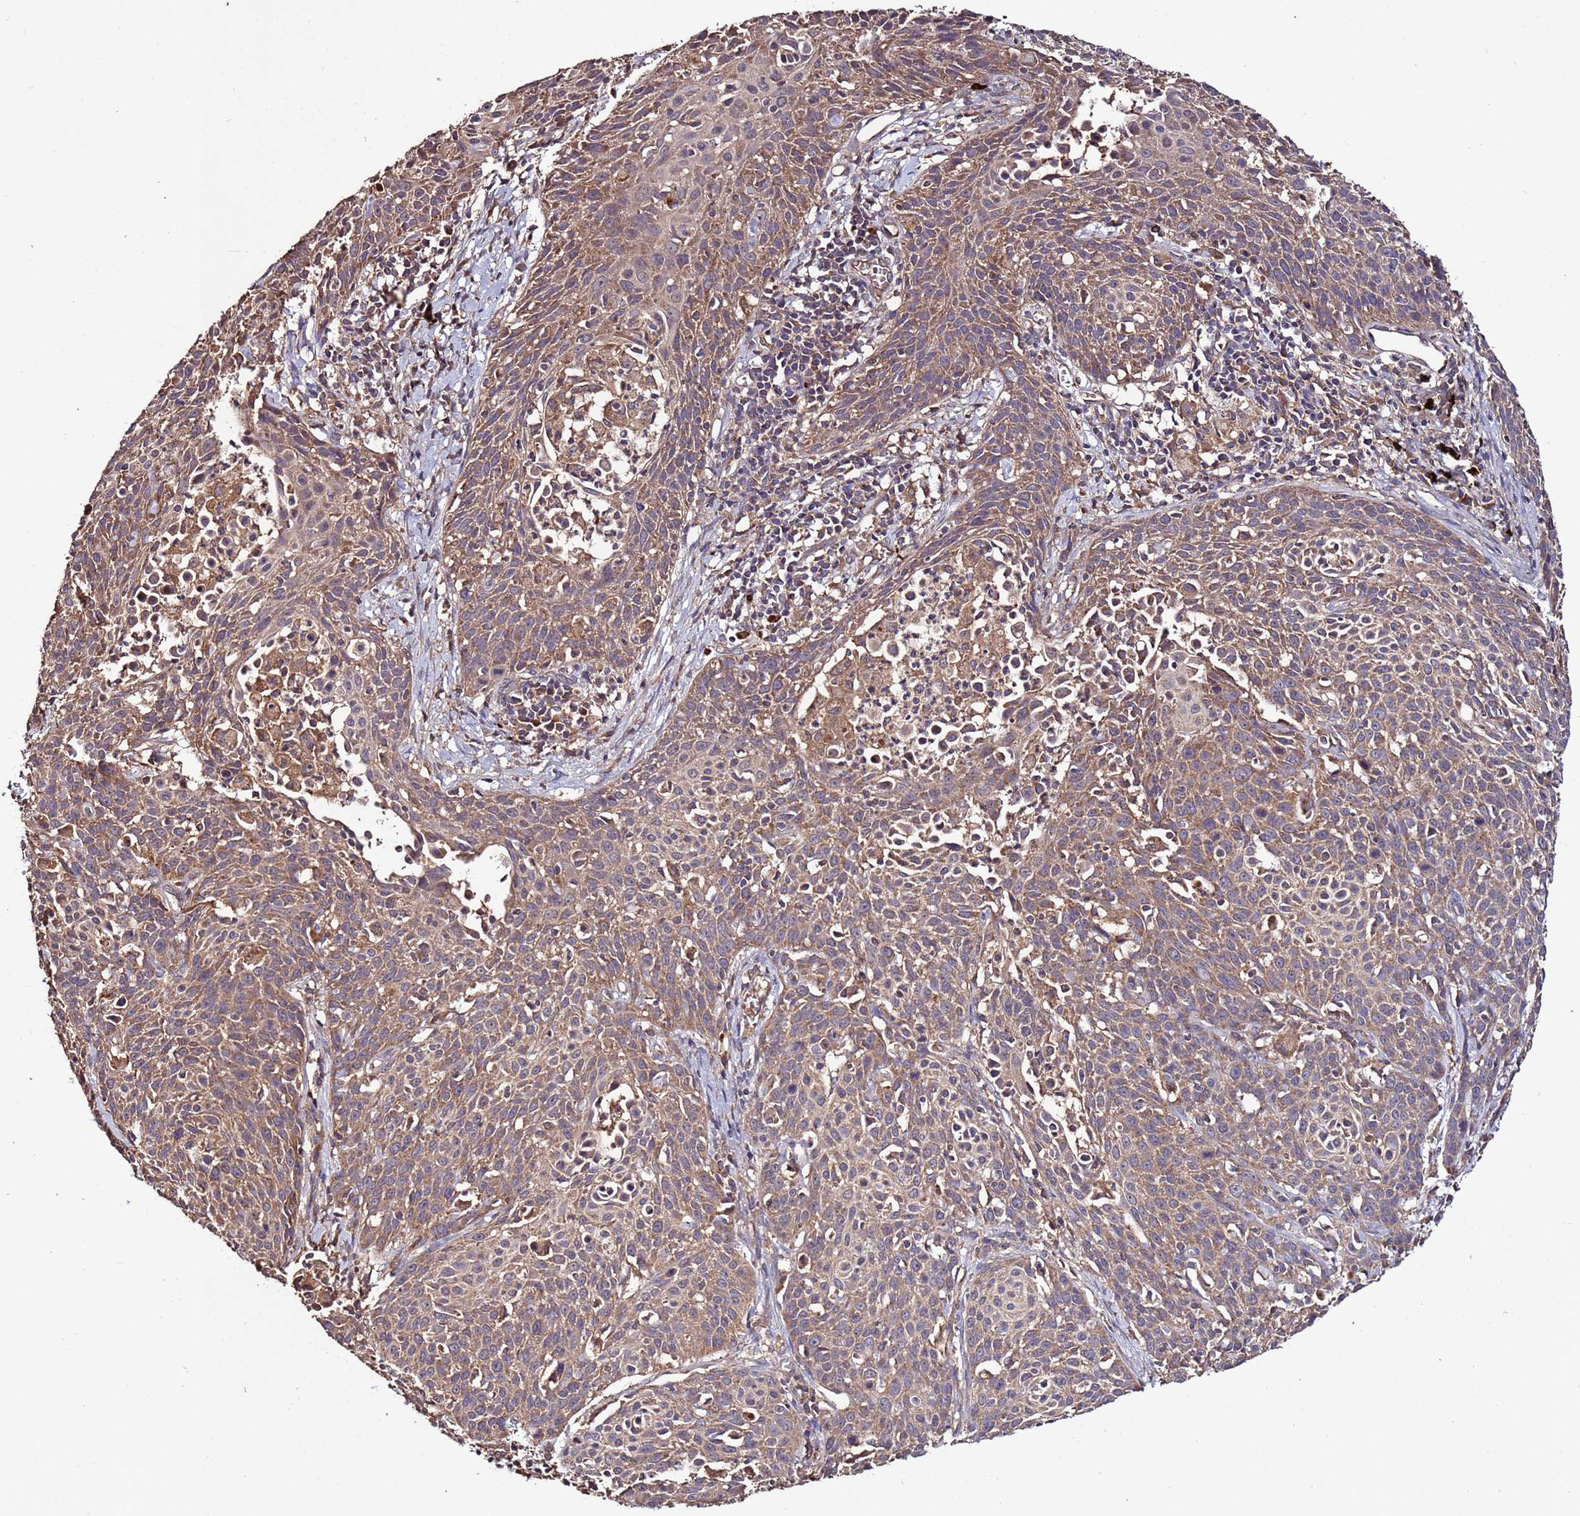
{"staining": {"intensity": "moderate", "quantity": ">75%", "location": "cytoplasmic/membranous"}, "tissue": "cervical cancer", "cell_type": "Tumor cells", "image_type": "cancer", "snomed": [{"axis": "morphology", "description": "Squamous cell carcinoma, NOS"}, {"axis": "topography", "description": "Cervix"}], "caption": "Cervical cancer (squamous cell carcinoma) stained for a protein (brown) displays moderate cytoplasmic/membranous positive staining in approximately >75% of tumor cells.", "gene": "RPS15A", "patient": {"sex": "female", "age": 38}}